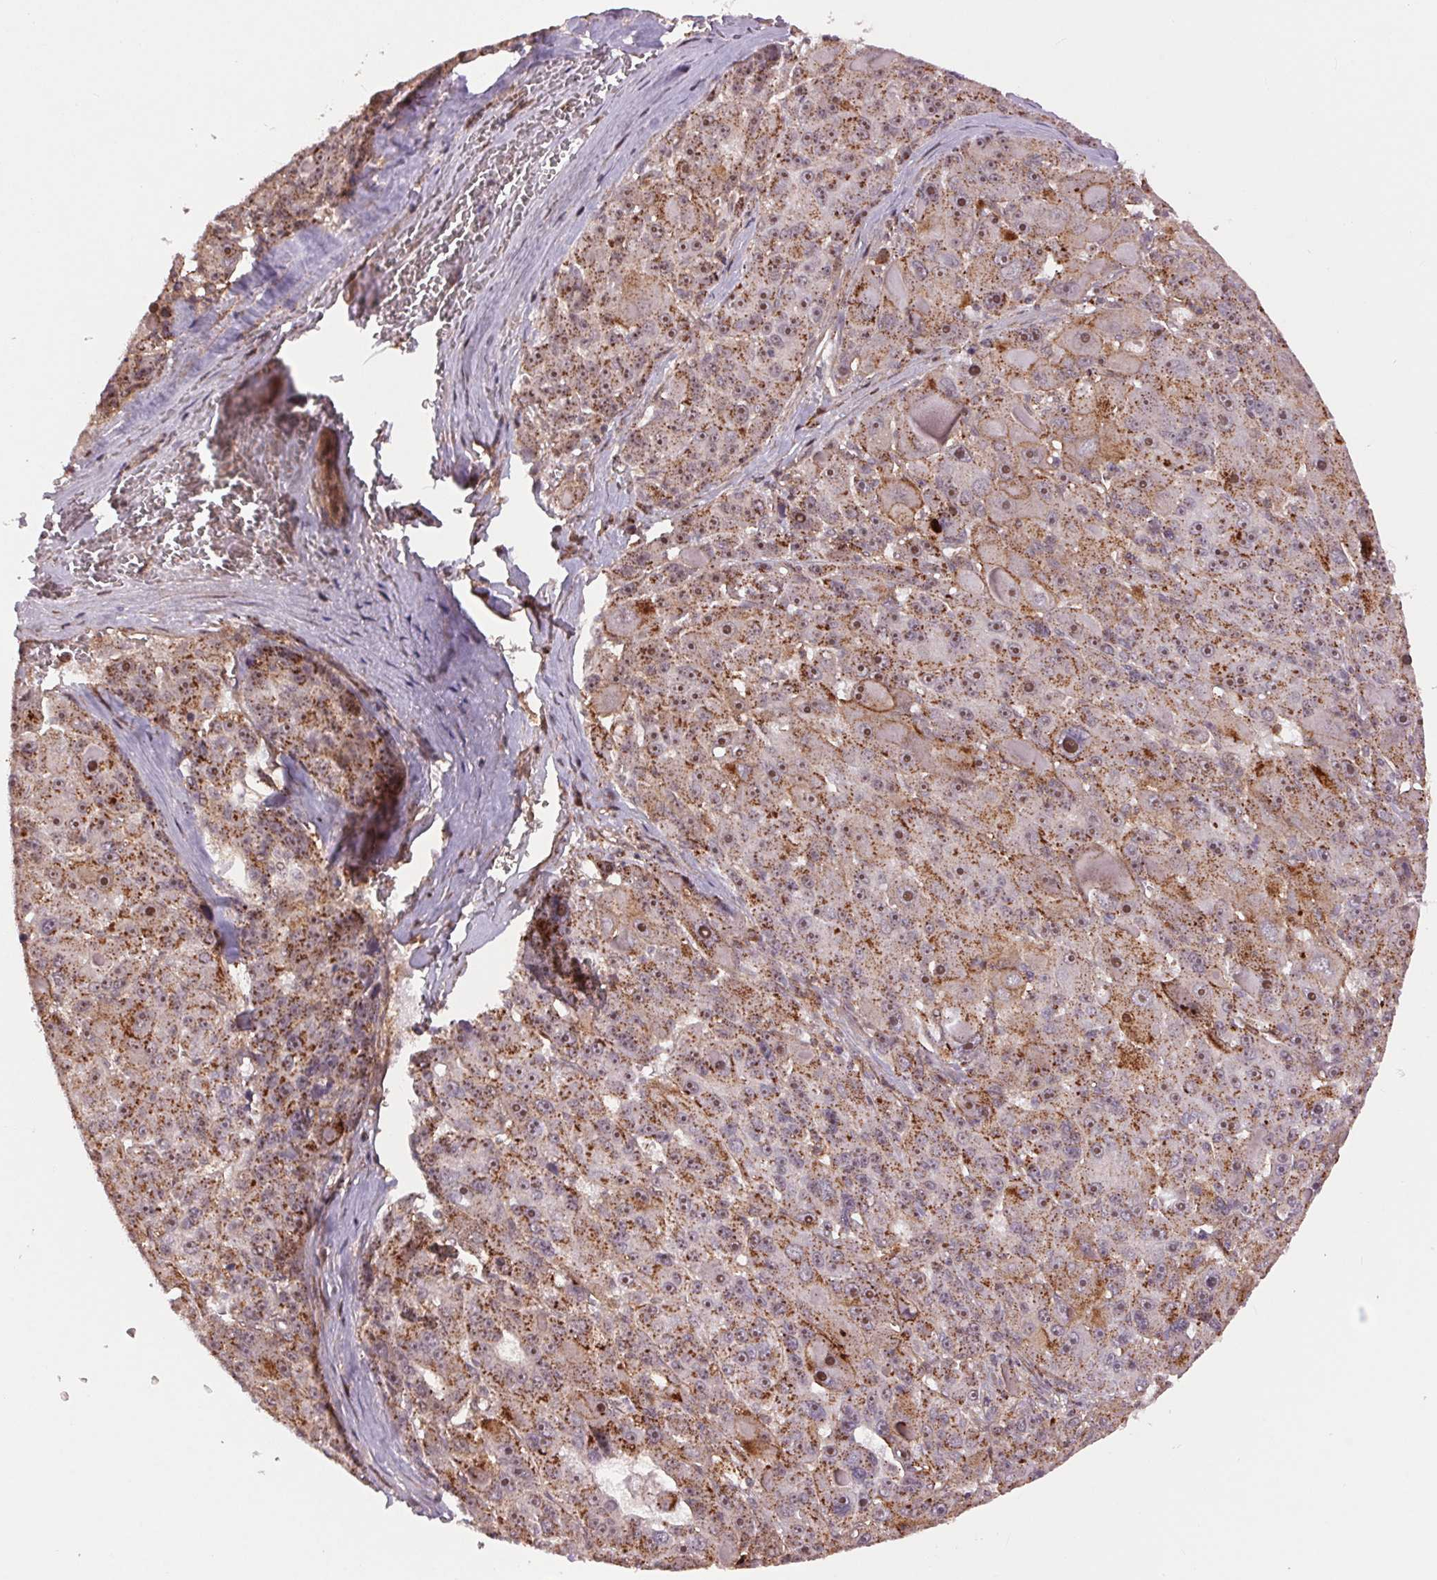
{"staining": {"intensity": "moderate", "quantity": "25%-75%", "location": "cytoplasmic/membranous,nuclear"}, "tissue": "liver cancer", "cell_type": "Tumor cells", "image_type": "cancer", "snomed": [{"axis": "morphology", "description": "Carcinoma, Hepatocellular, NOS"}, {"axis": "topography", "description": "Liver"}], "caption": "Immunohistochemical staining of human liver hepatocellular carcinoma displays medium levels of moderate cytoplasmic/membranous and nuclear positivity in about 25%-75% of tumor cells. (Brightfield microscopy of DAB IHC at high magnification).", "gene": "CHMP4B", "patient": {"sex": "male", "age": 76}}